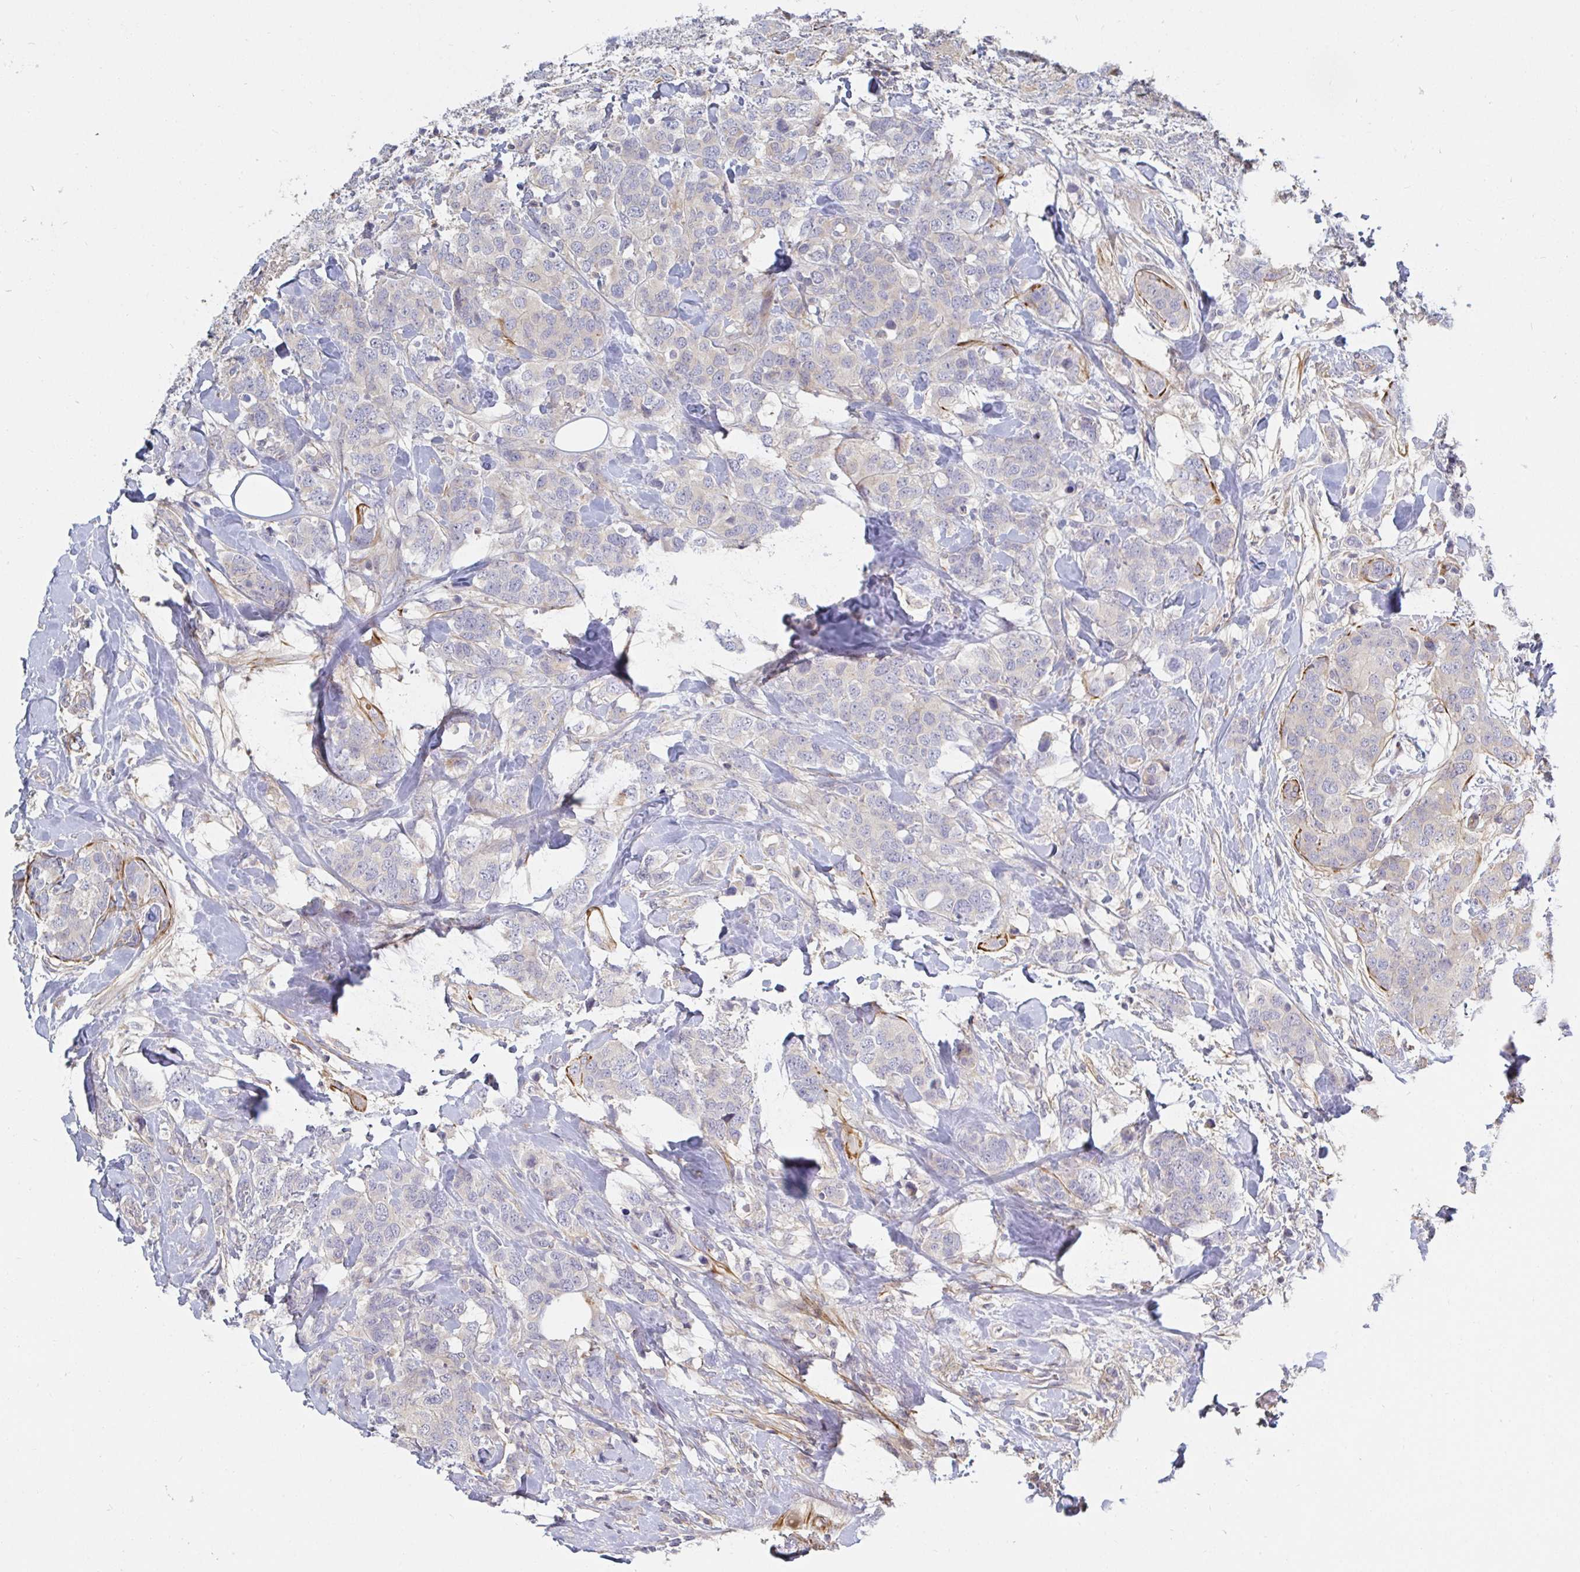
{"staining": {"intensity": "negative", "quantity": "none", "location": "none"}, "tissue": "breast cancer", "cell_type": "Tumor cells", "image_type": "cancer", "snomed": [{"axis": "morphology", "description": "Lobular carcinoma"}, {"axis": "topography", "description": "Breast"}], "caption": "An immunohistochemistry (IHC) micrograph of lobular carcinoma (breast) is shown. There is no staining in tumor cells of lobular carcinoma (breast).", "gene": "SSH2", "patient": {"sex": "female", "age": 59}}